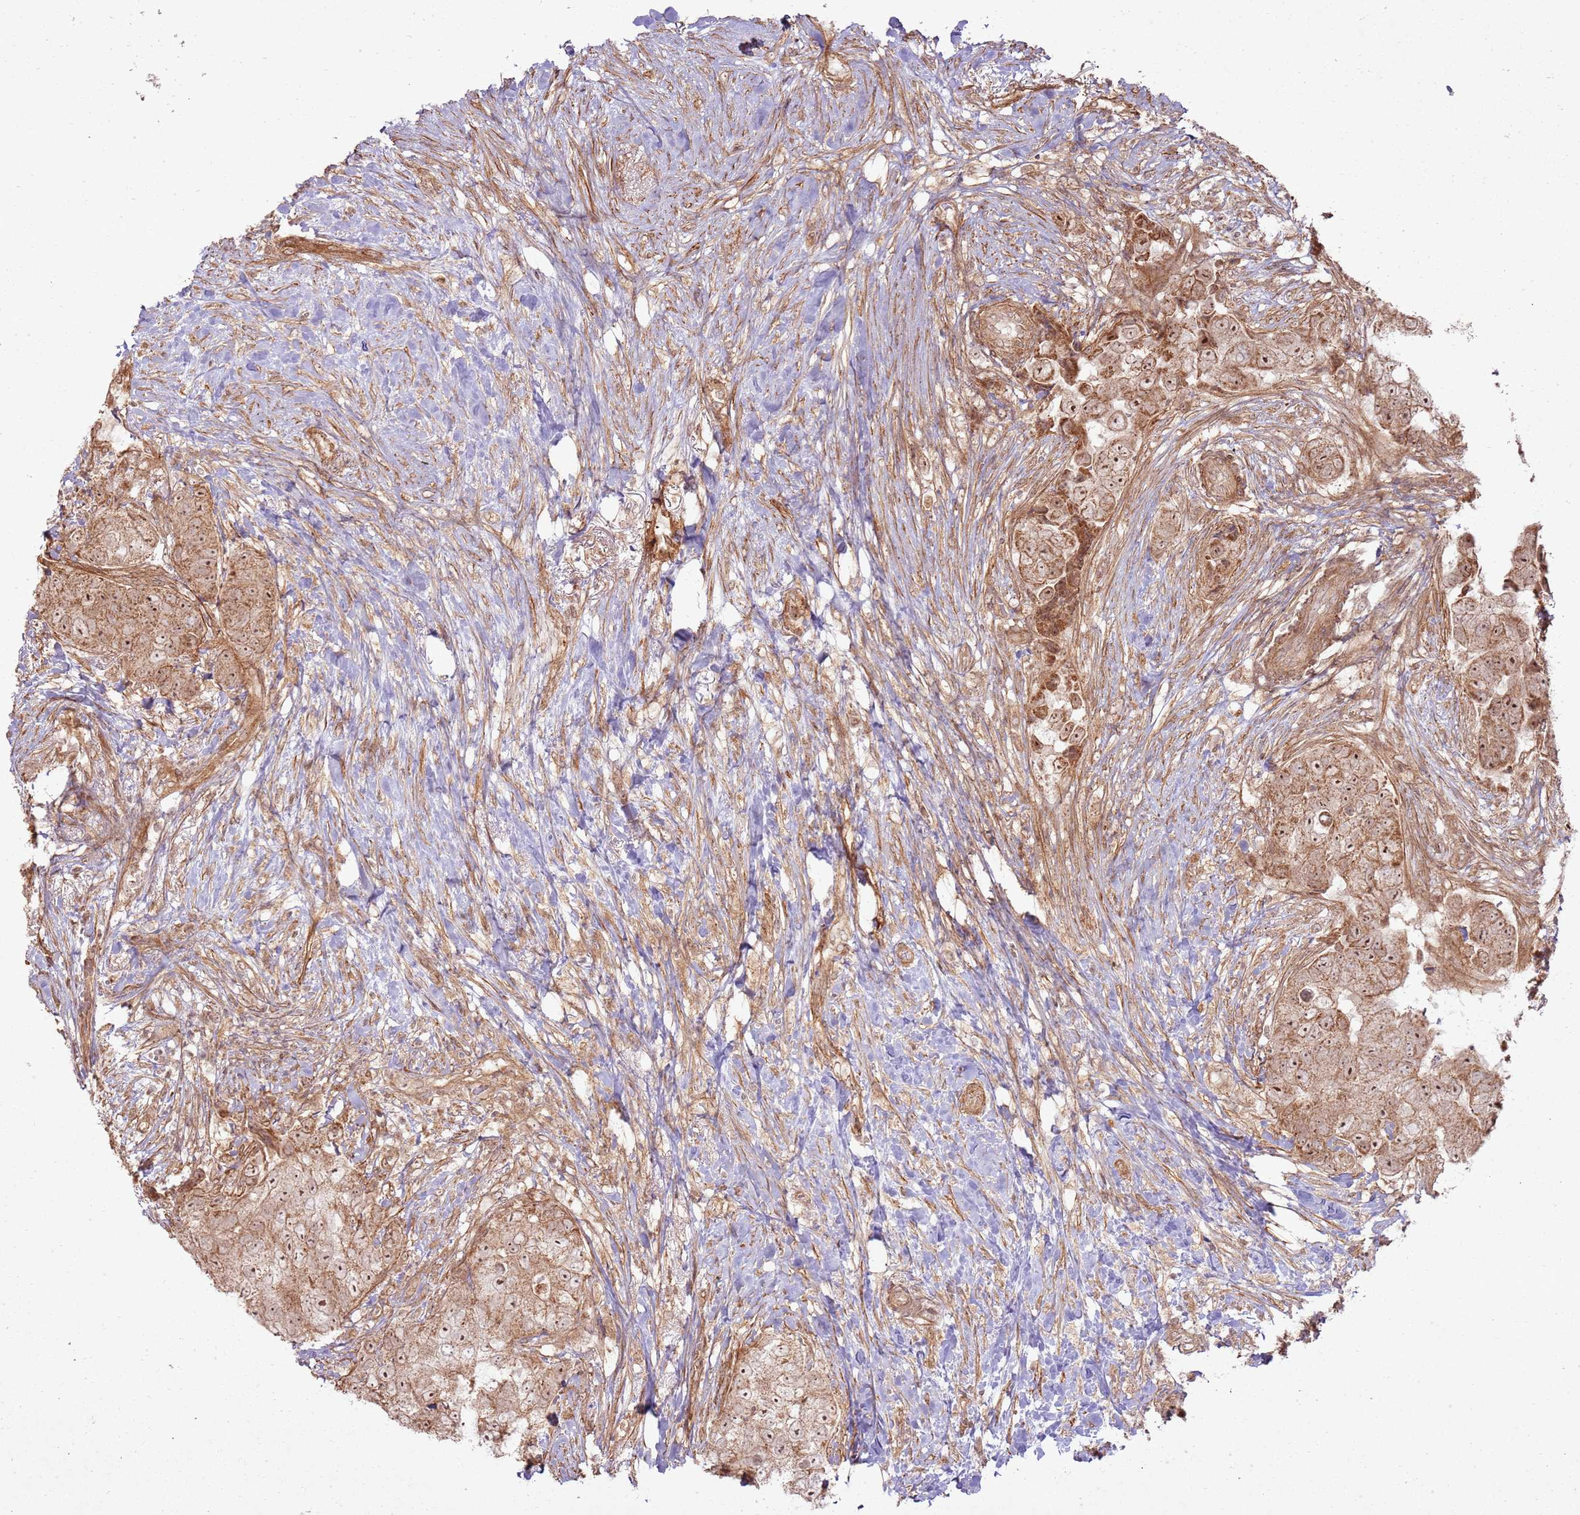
{"staining": {"intensity": "strong", "quantity": ">75%", "location": "cytoplasmic/membranous,nuclear"}, "tissue": "breast cancer", "cell_type": "Tumor cells", "image_type": "cancer", "snomed": [{"axis": "morphology", "description": "Normal tissue, NOS"}, {"axis": "morphology", "description": "Duct carcinoma"}, {"axis": "topography", "description": "Breast"}], "caption": "The immunohistochemical stain labels strong cytoplasmic/membranous and nuclear expression in tumor cells of infiltrating ductal carcinoma (breast) tissue.", "gene": "ZNF623", "patient": {"sex": "female", "age": 62}}